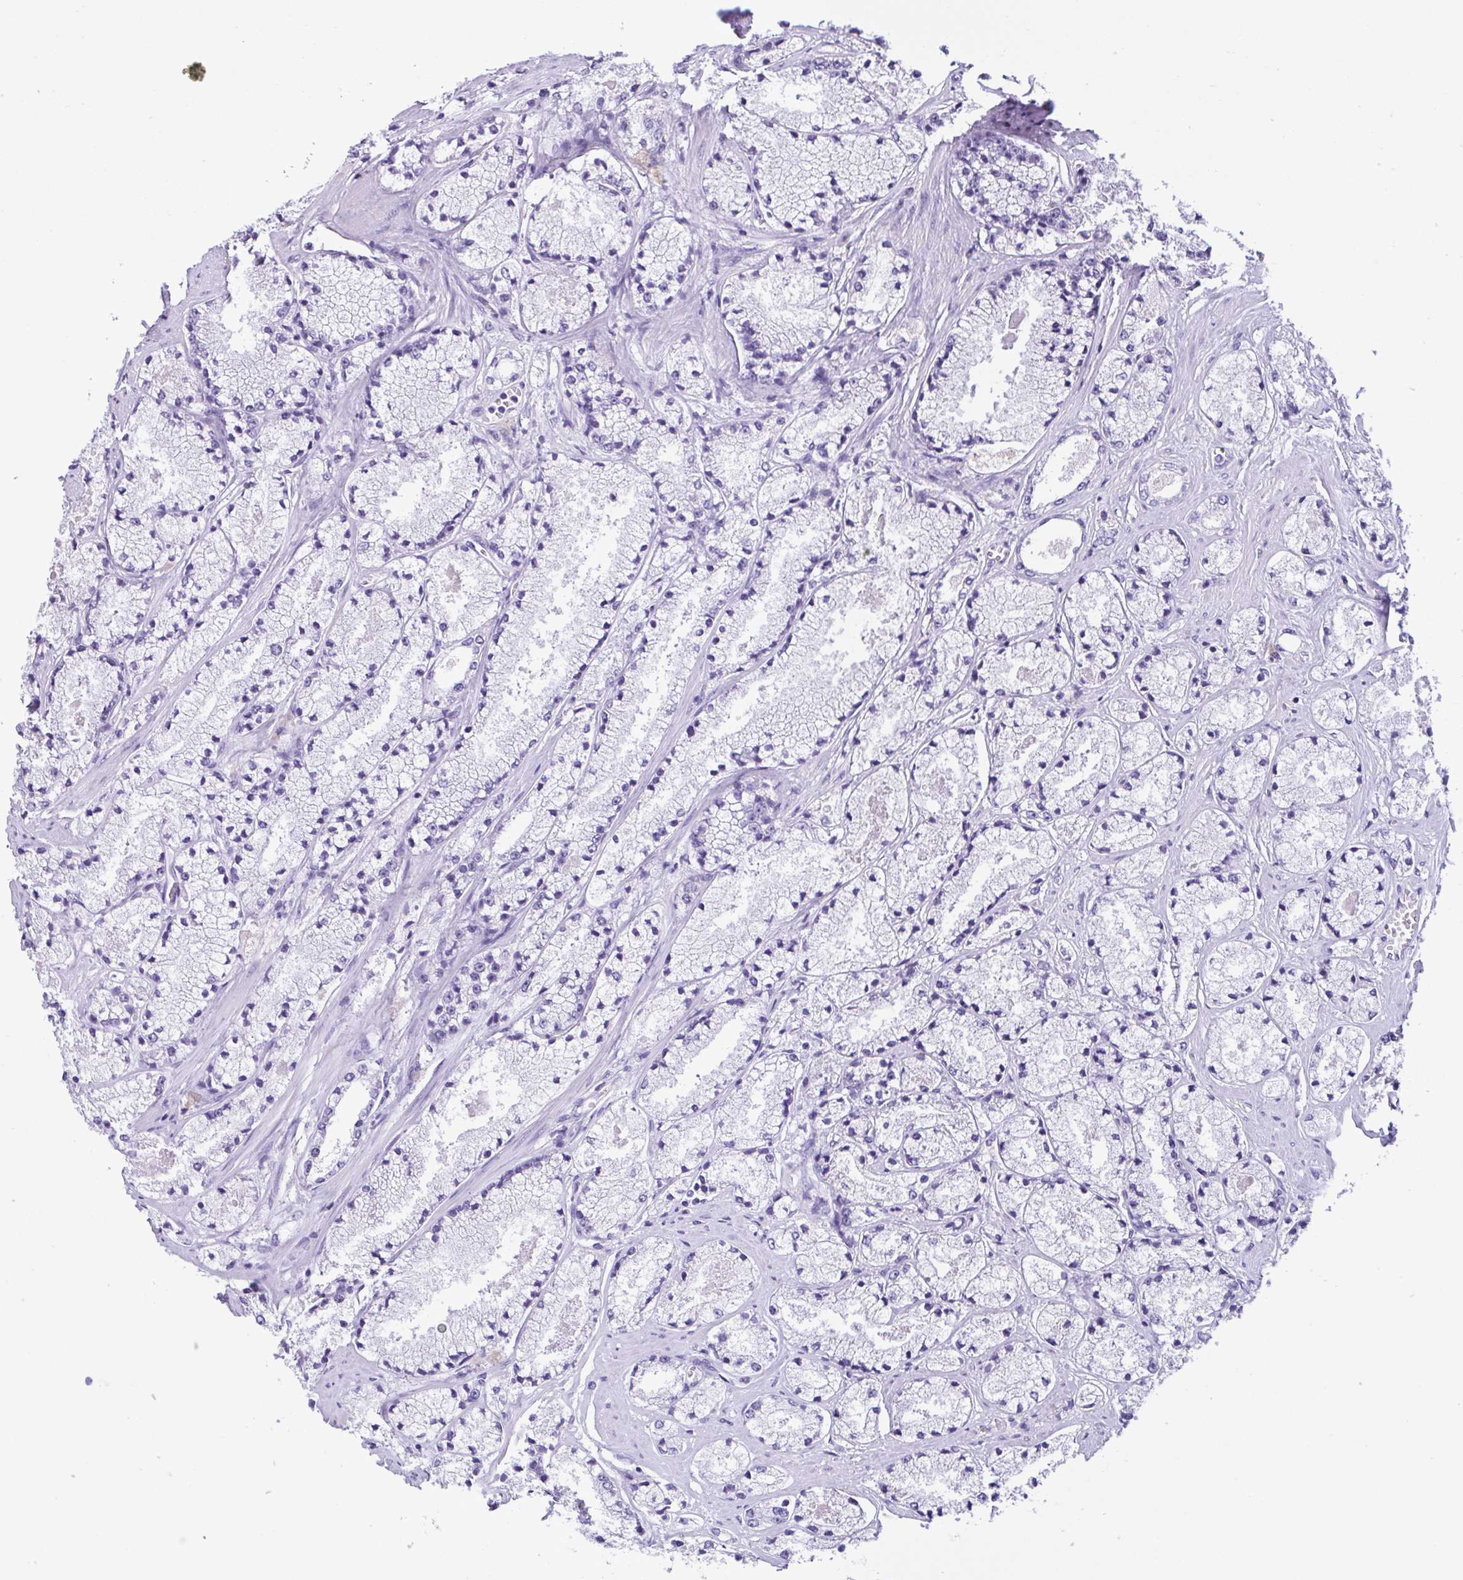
{"staining": {"intensity": "negative", "quantity": "none", "location": "none"}, "tissue": "prostate cancer", "cell_type": "Tumor cells", "image_type": "cancer", "snomed": [{"axis": "morphology", "description": "Adenocarcinoma, High grade"}, {"axis": "topography", "description": "Prostate"}], "caption": "Tumor cells show no significant expression in prostate adenocarcinoma (high-grade).", "gene": "INAFM1", "patient": {"sex": "male", "age": 63}}